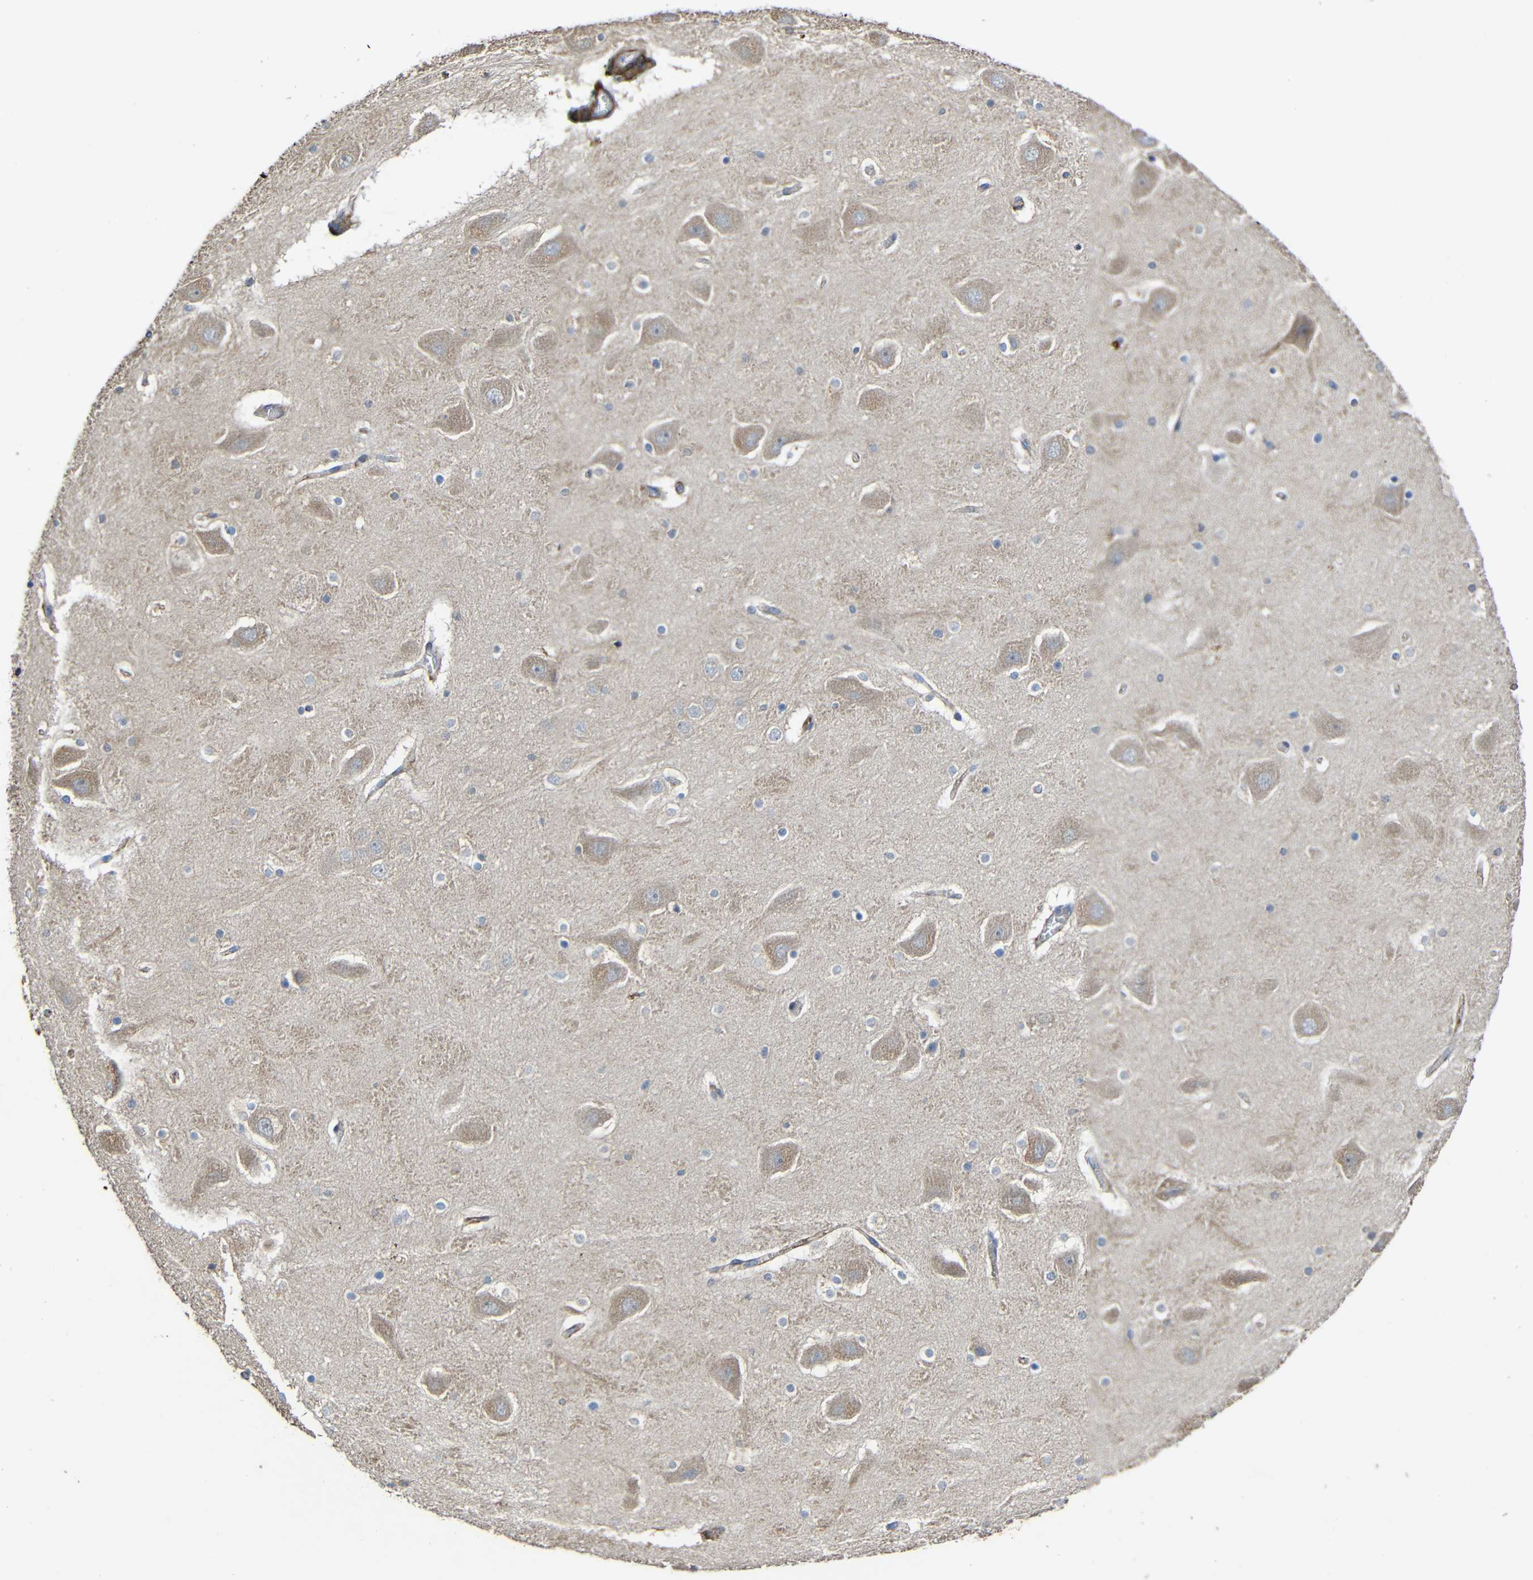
{"staining": {"intensity": "weak", "quantity": "<25%", "location": "cytoplasmic/membranous"}, "tissue": "hippocampus", "cell_type": "Glial cells", "image_type": "normal", "snomed": [{"axis": "morphology", "description": "Normal tissue, NOS"}, {"axis": "topography", "description": "Hippocampus"}], "caption": "The immunohistochemistry (IHC) image has no significant positivity in glial cells of hippocampus. Brightfield microscopy of immunohistochemistry stained with DAB (brown) and hematoxylin (blue), captured at high magnification.", "gene": "RHOT2", "patient": {"sex": "male", "age": 45}}